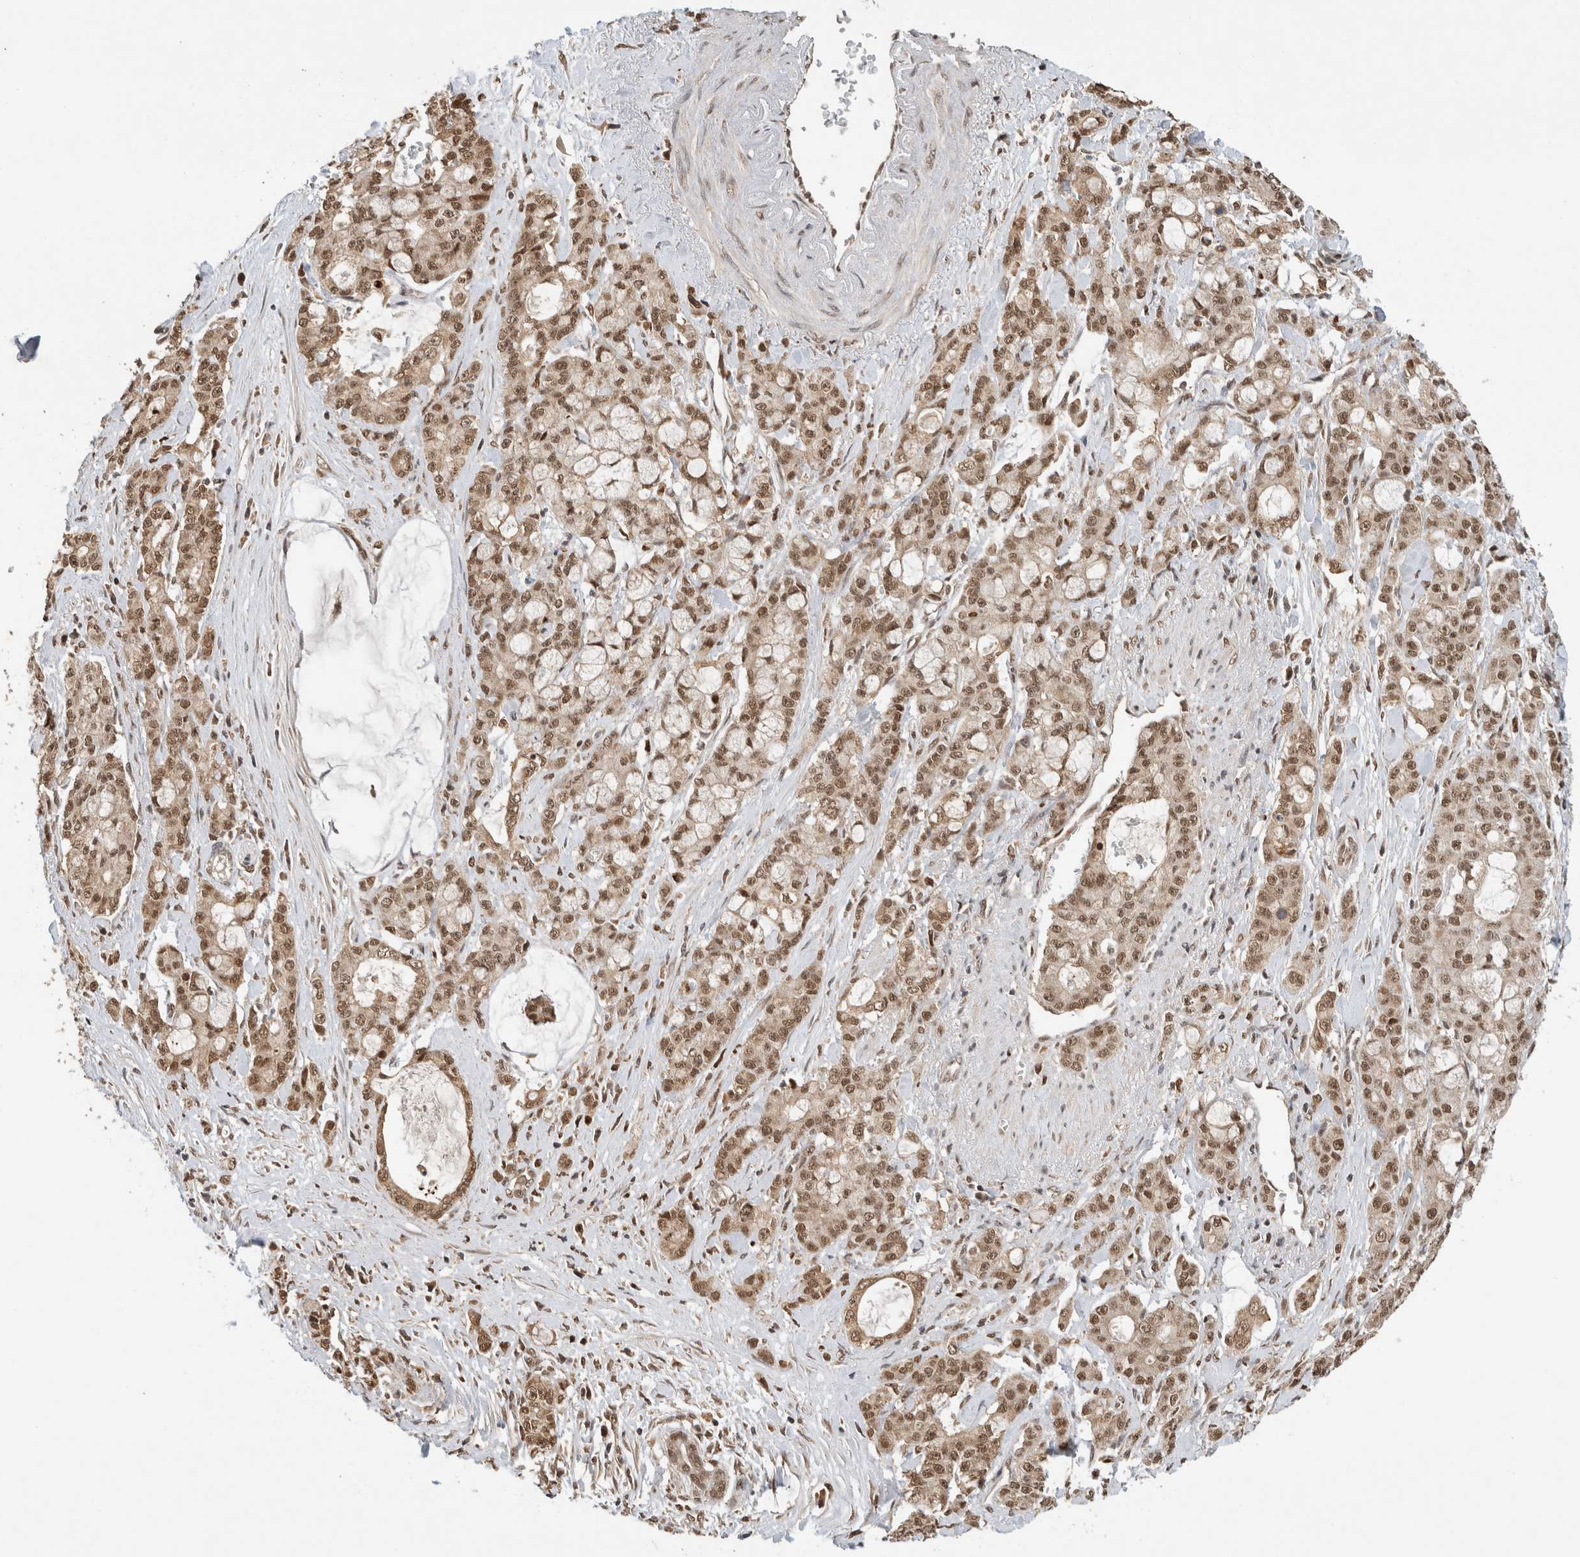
{"staining": {"intensity": "moderate", "quantity": ">75%", "location": "nuclear"}, "tissue": "pancreatic cancer", "cell_type": "Tumor cells", "image_type": "cancer", "snomed": [{"axis": "morphology", "description": "Adenocarcinoma, NOS"}, {"axis": "topography", "description": "Pancreas"}], "caption": "DAB immunohistochemical staining of human pancreatic cancer (adenocarcinoma) exhibits moderate nuclear protein expression in about >75% of tumor cells.", "gene": "C1orf21", "patient": {"sex": "female", "age": 73}}